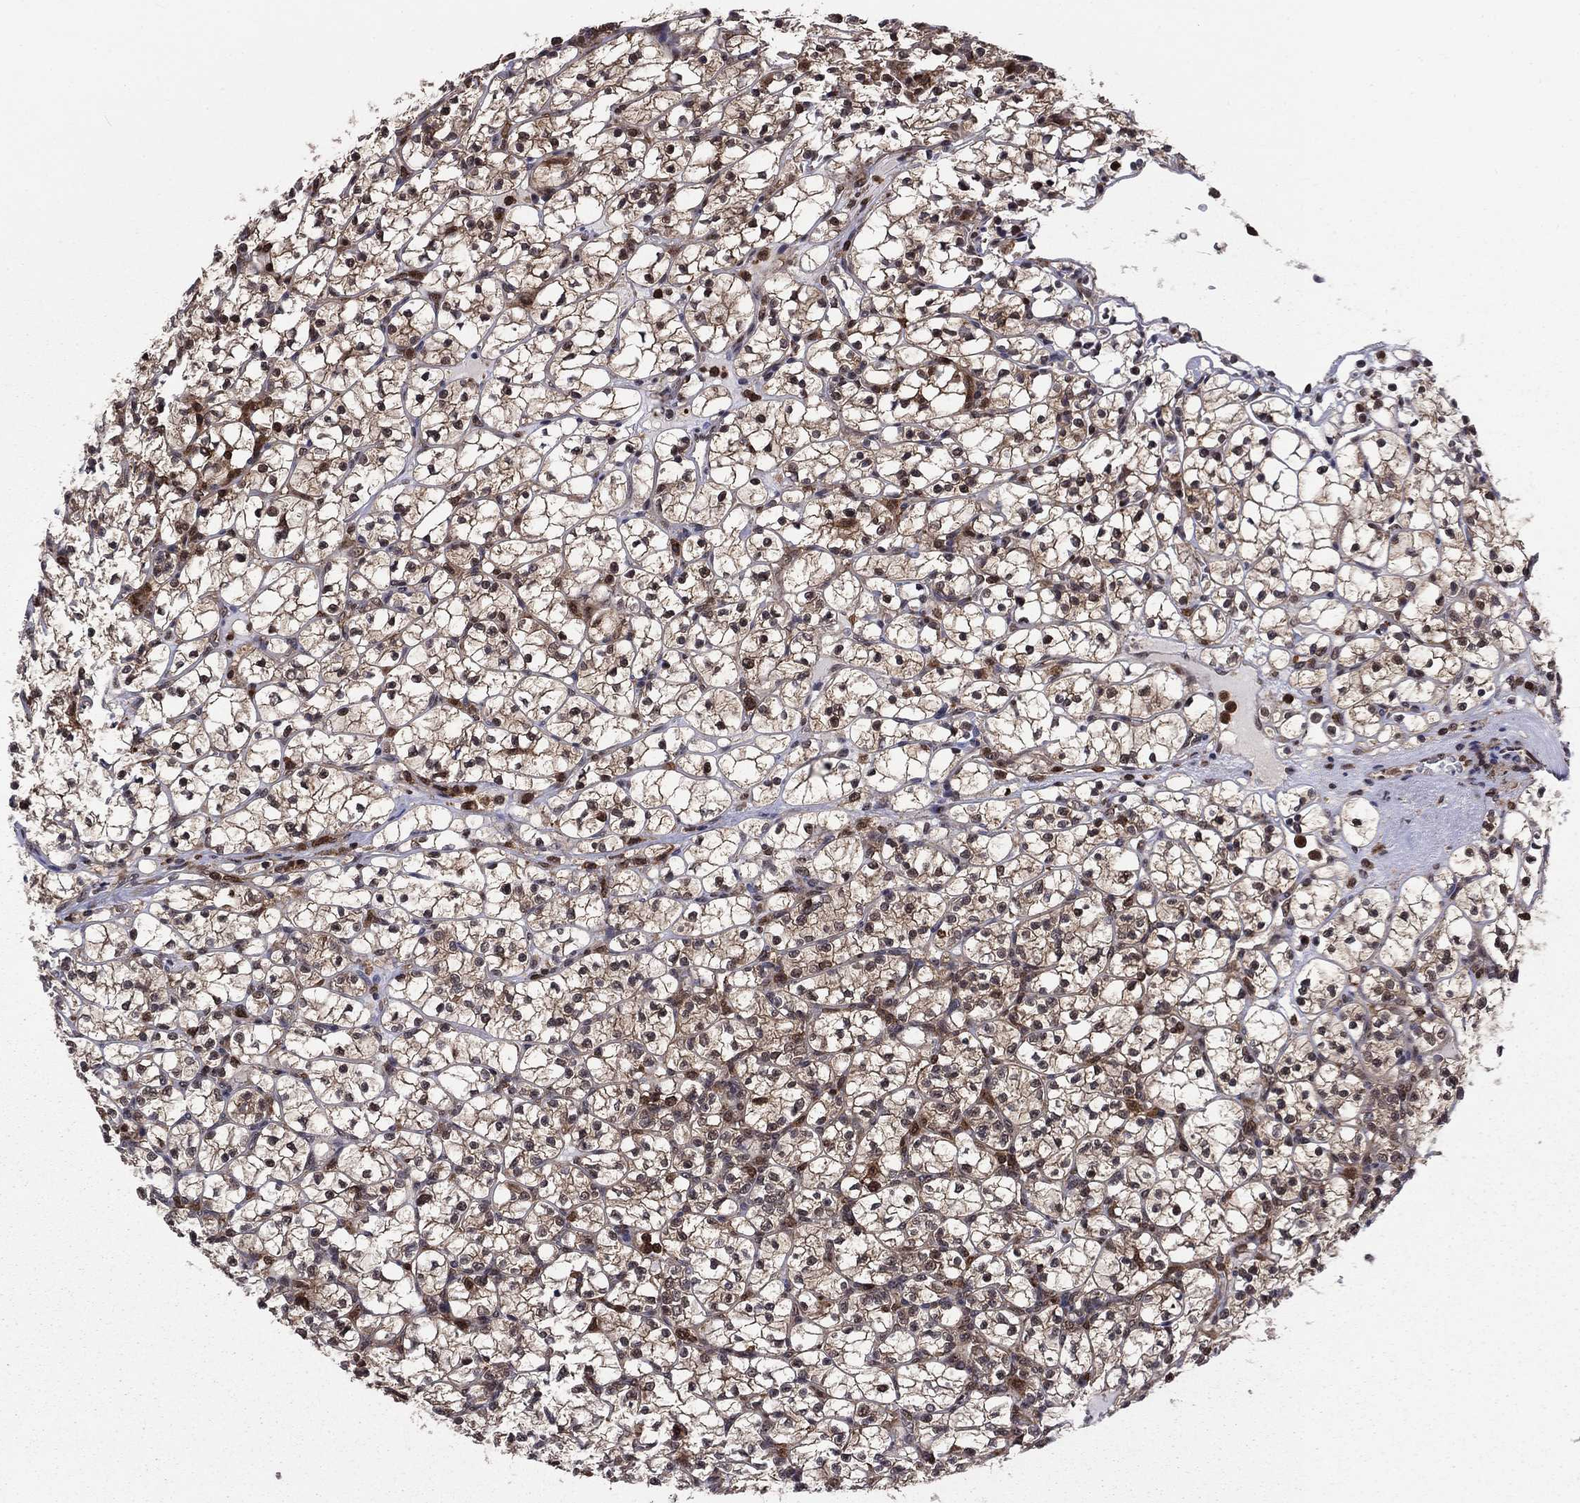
{"staining": {"intensity": "moderate", "quantity": ">75%", "location": "cytoplasmic/membranous,nuclear"}, "tissue": "renal cancer", "cell_type": "Tumor cells", "image_type": "cancer", "snomed": [{"axis": "morphology", "description": "Adenocarcinoma, NOS"}, {"axis": "topography", "description": "Kidney"}], "caption": "Adenocarcinoma (renal) stained with a brown dye exhibits moderate cytoplasmic/membranous and nuclear positive staining in about >75% of tumor cells.", "gene": "PSMD2", "patient": {"sex": "female", "age": 89}}